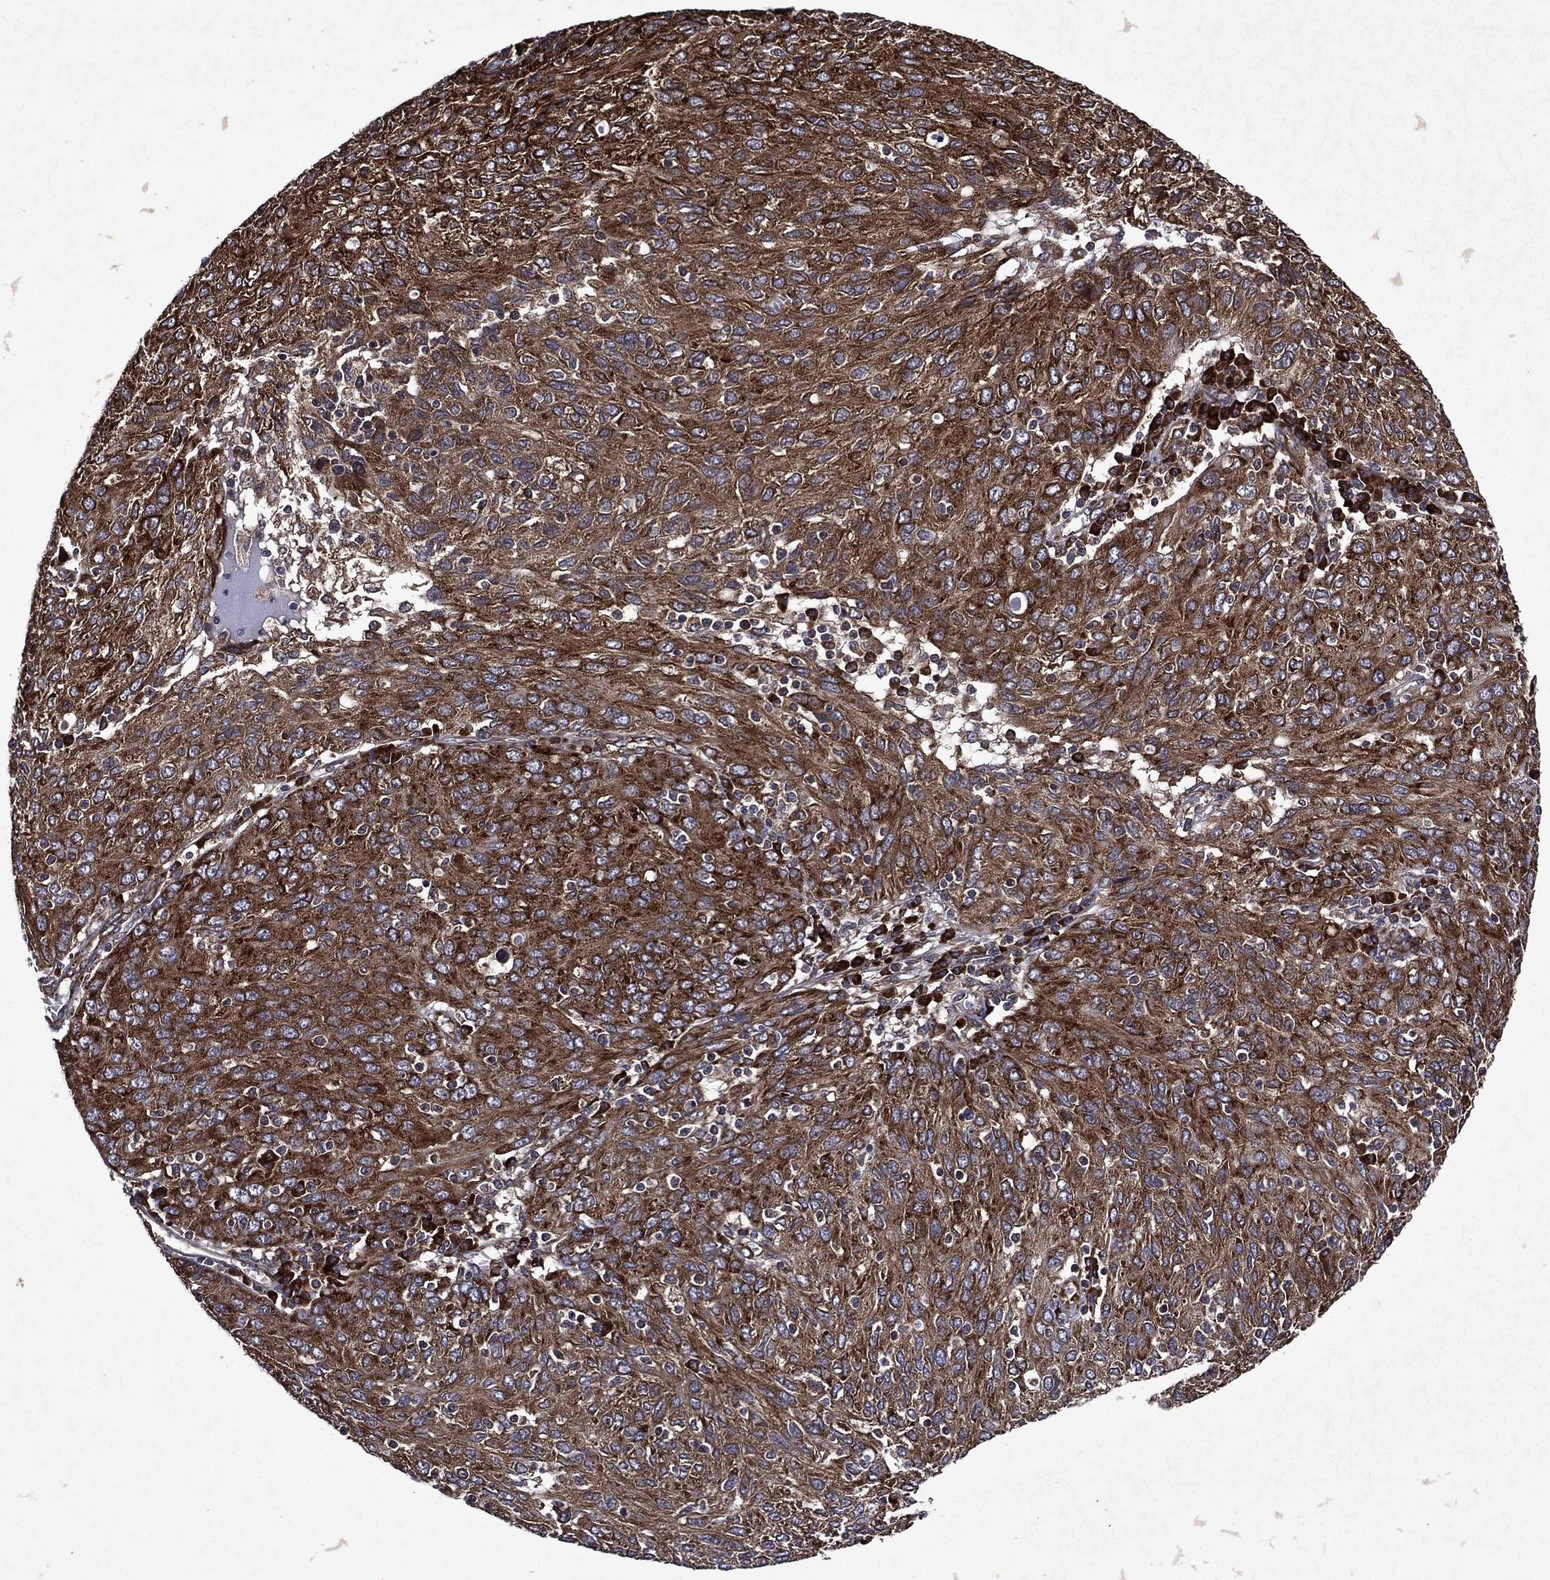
{"staining": {"intensity": "strong", "quantity": ">75%", "location": "cytoplasmic/membranous"}, "tissue": "ovarian cancer", "cell_type": "Tumor cells", "image_type": "cancer", "snomed": [{"axis": "morphology", "description": "Carcinoma, endometroid"}, {"axis": "topography", "description": "Ovary"}], "caption": "A high amount of strong cytoplasmic/membranous expression is identified in approximately >75% of tumor cells in ovarian cancer tissue. Immunohistochemistry (ihc) stains the protein of interest in brown and the nuclei are stained blue.", "gene": "EIF2B4", "patient": {"sex": "female", "age": 50}}